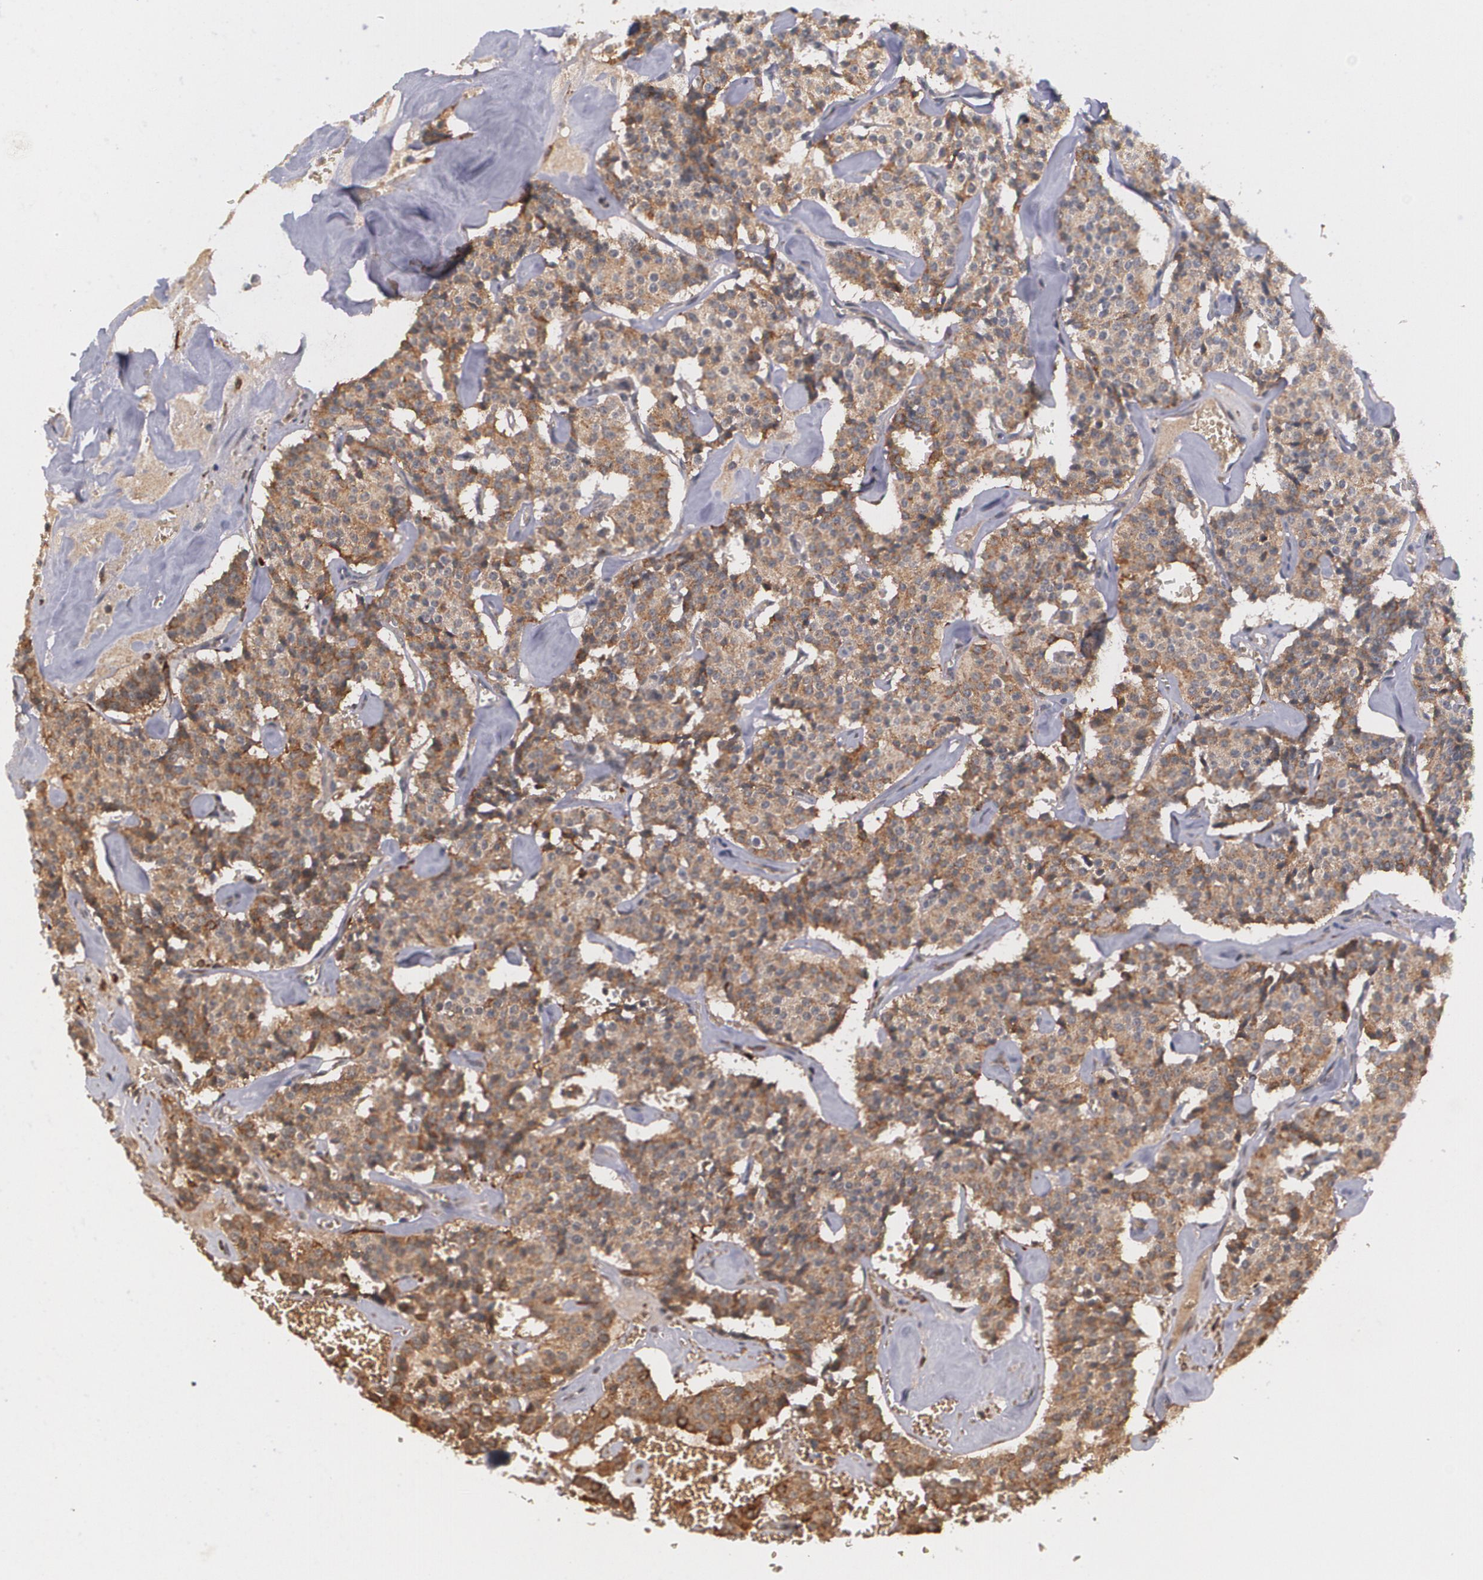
{"staining": {"intensity": "moderate", "quantity": ">75%", "location": "cytoplasmic/membranous"}, "tissue": "carcinoid", "cell_type": "Tumor cells", "image_type": "cancer", "snomed": [{"axis": "morphology", "description": "Carcinoid, malignant, NOS"}, {"axis": "topography", "description": "Bronchus"}], "caption": "DAB immunohistochemical staining of human malignant carcinoid demonstrates moderate cytoplasmic/membranous protein positivity in approximately >75% of tumor cells.", "gene": "IFNGR2", "patient": {"sex": "male", "age": 55}}